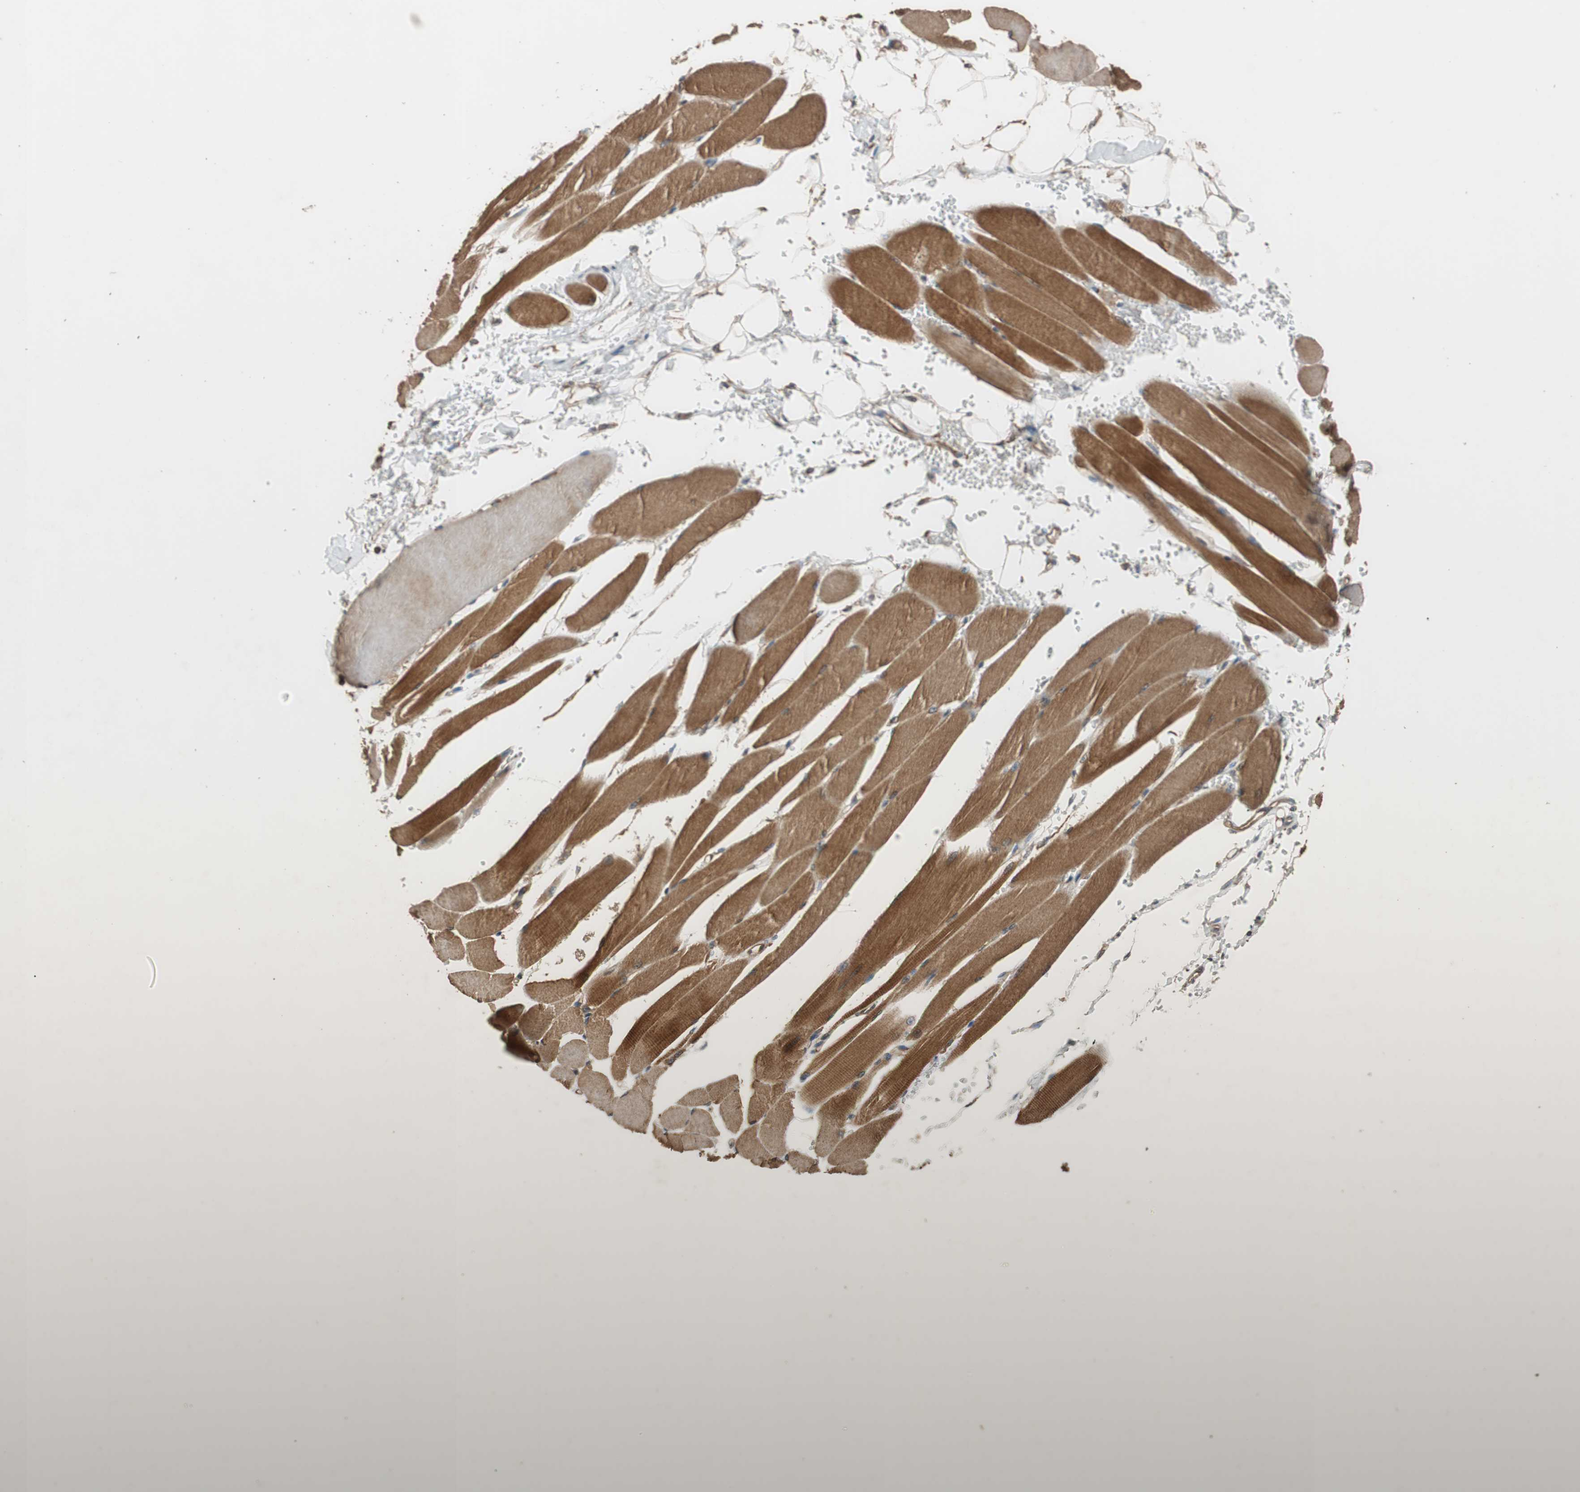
{"staining": {"intensity": "moderate", "quantity": ">75%", "location": "cytoplasmic/membranous"}, "tissue": "skeletal muscle", "cell_type": "Myocytes", "image_type": "normal", "snomed": [{"axis": "morphology", "description": "Normal tissue, NOS"}, {"axis": "topography", "description": "Skeletal muscle"}, {"axis": "topography", "description": "Oral tissue"}, {"axis": "topography", "description": "Peripheral nerve tissue"}], "caption": "Immunohistochemical staining of benign skeletal muscle shows >75% levels of moderate cytoplasmic/membranous protein staining in approximately >75% of myocytes. (Brightfield microscopy of DAB IHC at high magnification).", "gene": "MST1R", "patient": {"sex": "female", "age": 84}}